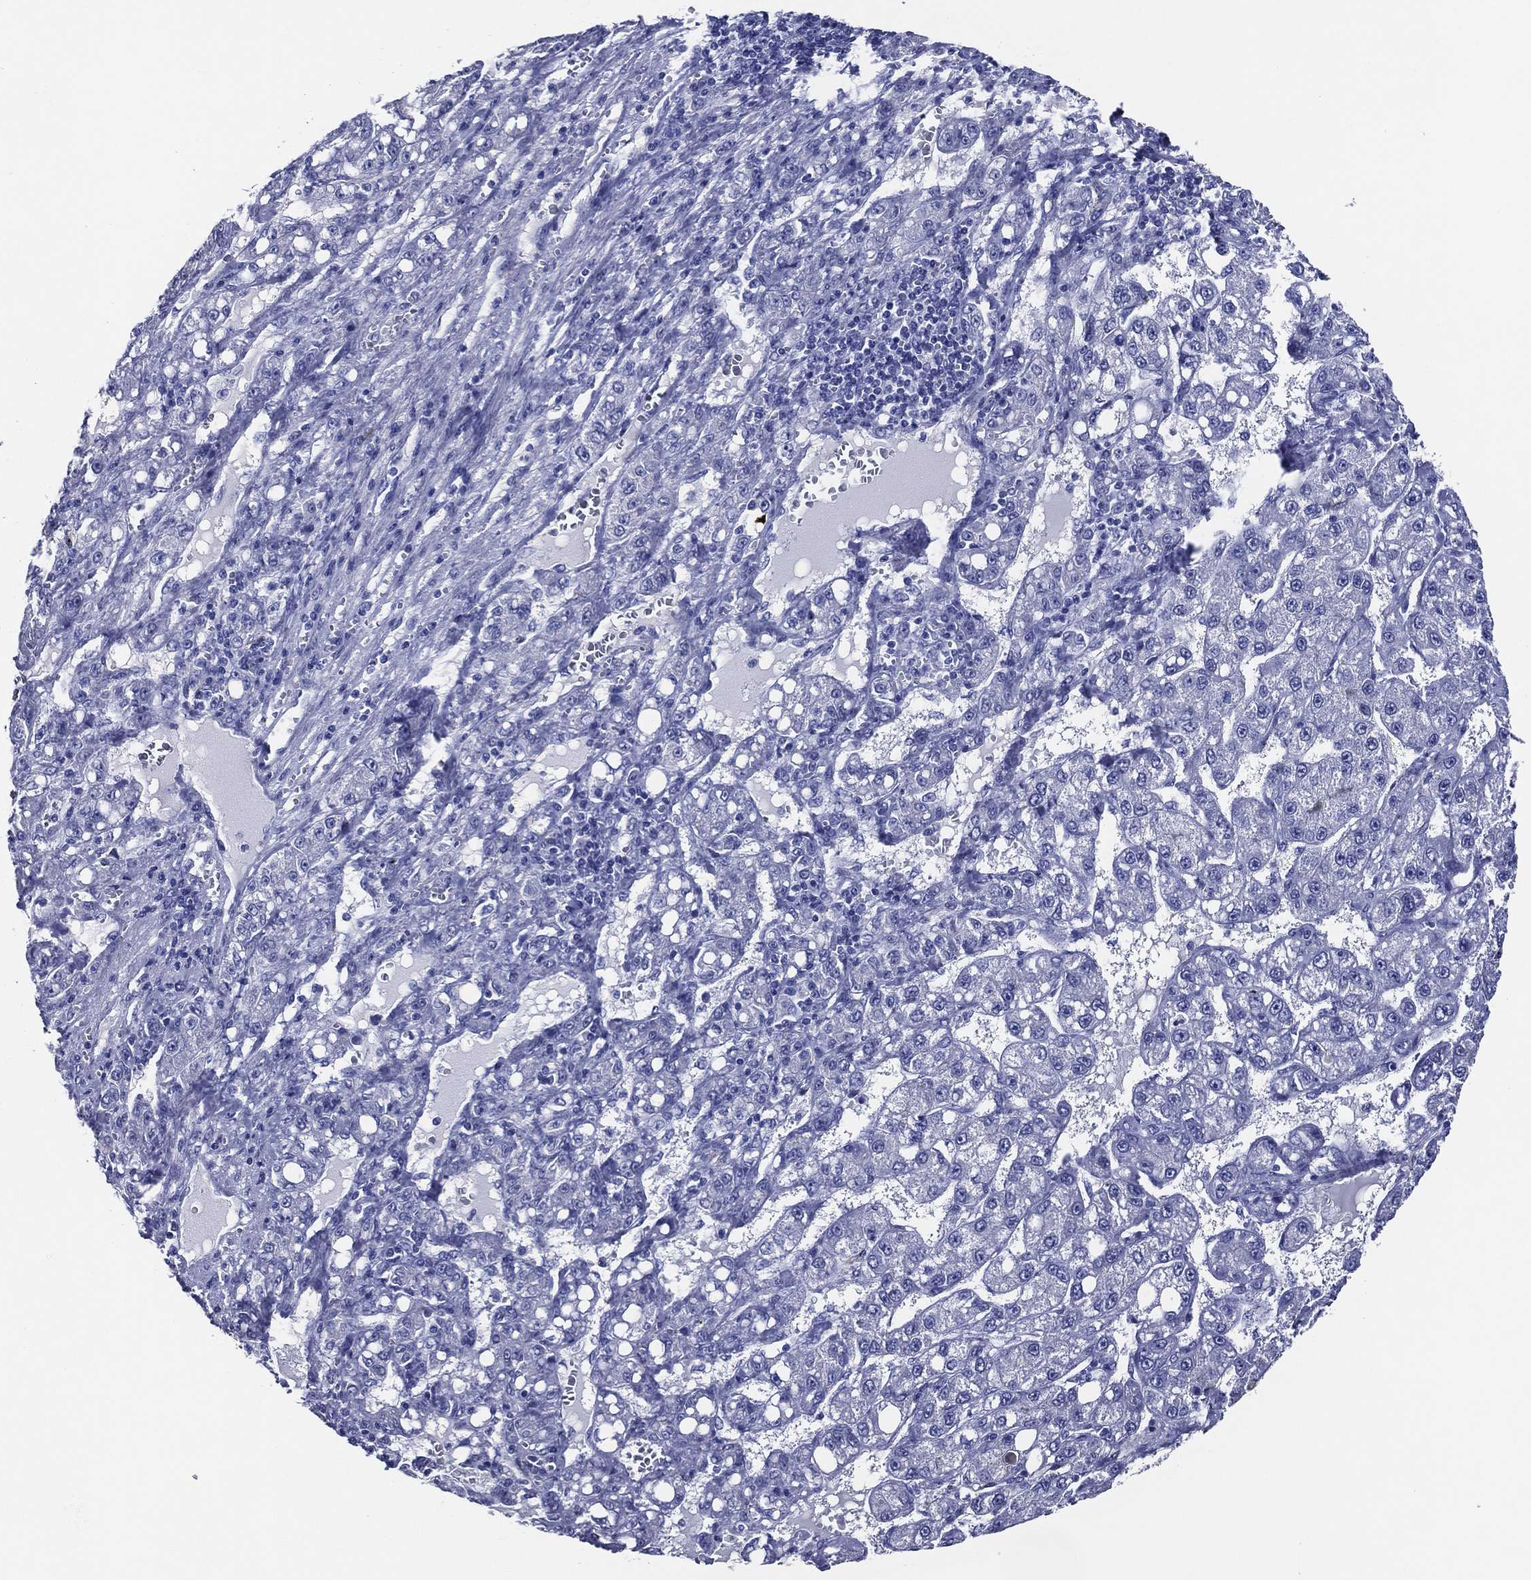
{"staining": {"intensity": "negative", "quantity": "none", "location": "none"}, "tissue": "liver cancer", "cell_type": "Tumor cells", "image_type": "cancer", "snomed": [{"axis": "morphology", "description": "Carcinoma, Hepatocellular, NOS"}, {"axis": "topography", "description": "Liver"}], "caption": "Immunohistochemical staining of liver cancer (hepatocellular carcinoma) demonstrates no significant staining in tumor cells.", "gene": "ACE2", "patient": {"sex": "female", "age": 65}}